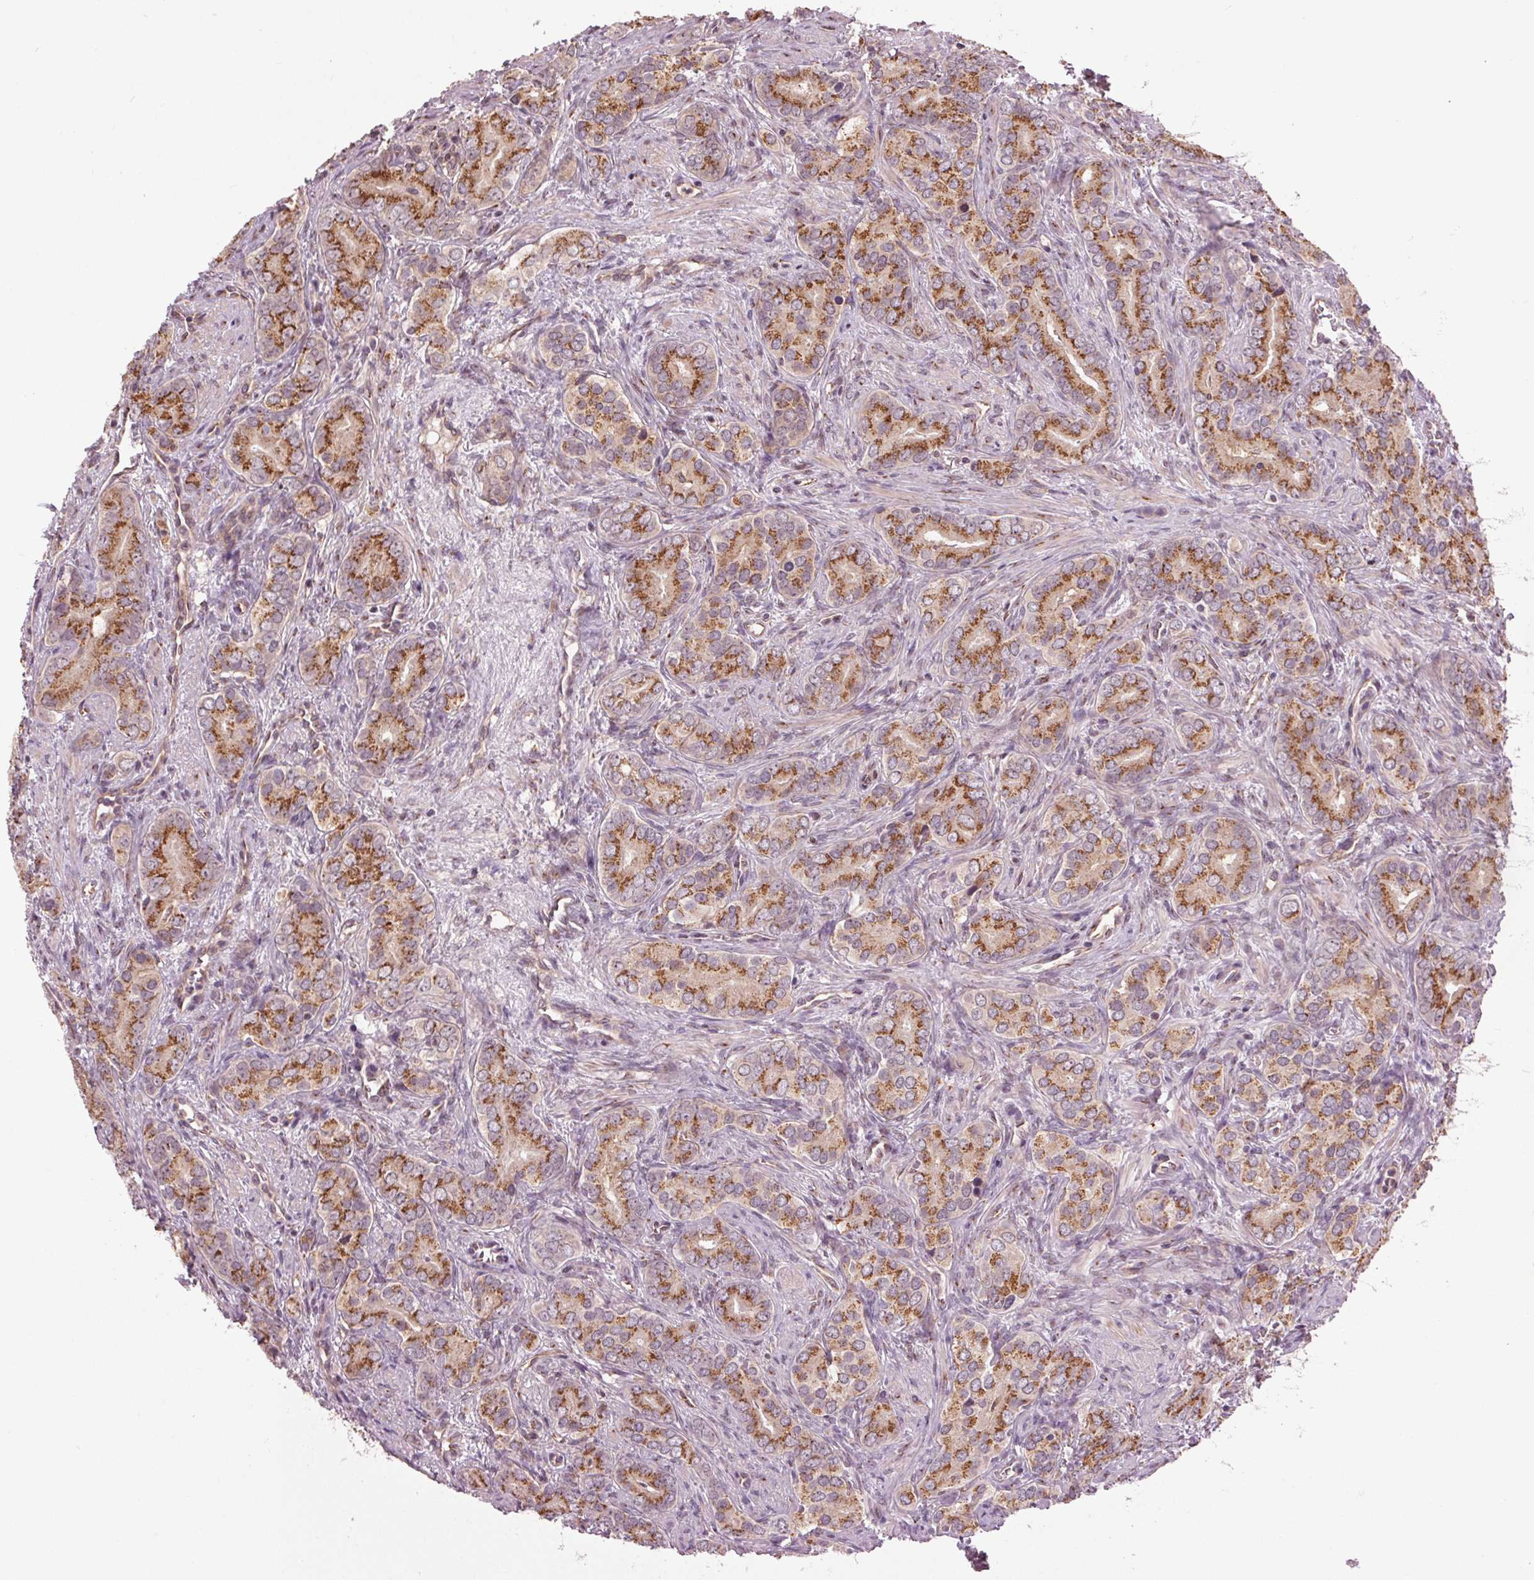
{"staining": {"intensity": "moderate", "quantity": ">75%", "location": "cytoplasmic/membranous"}, "tissue": "prostate cancer", "cell_type": "Tumor cells", "image_type": "cancer", "snomed": [{"axis": "morphology", "description": "Adenocarcinoma, High grade"}, {"axis": "topography", "description": "Prostate"}], "caption": "This is an image of immunohistochemistry staining of prostate cancer, which shows moderate expression in the cytoplasmic/membranous of tumor cells.", "gene": "BSDC1", "patient": {"sex": "male", "age": 84}}